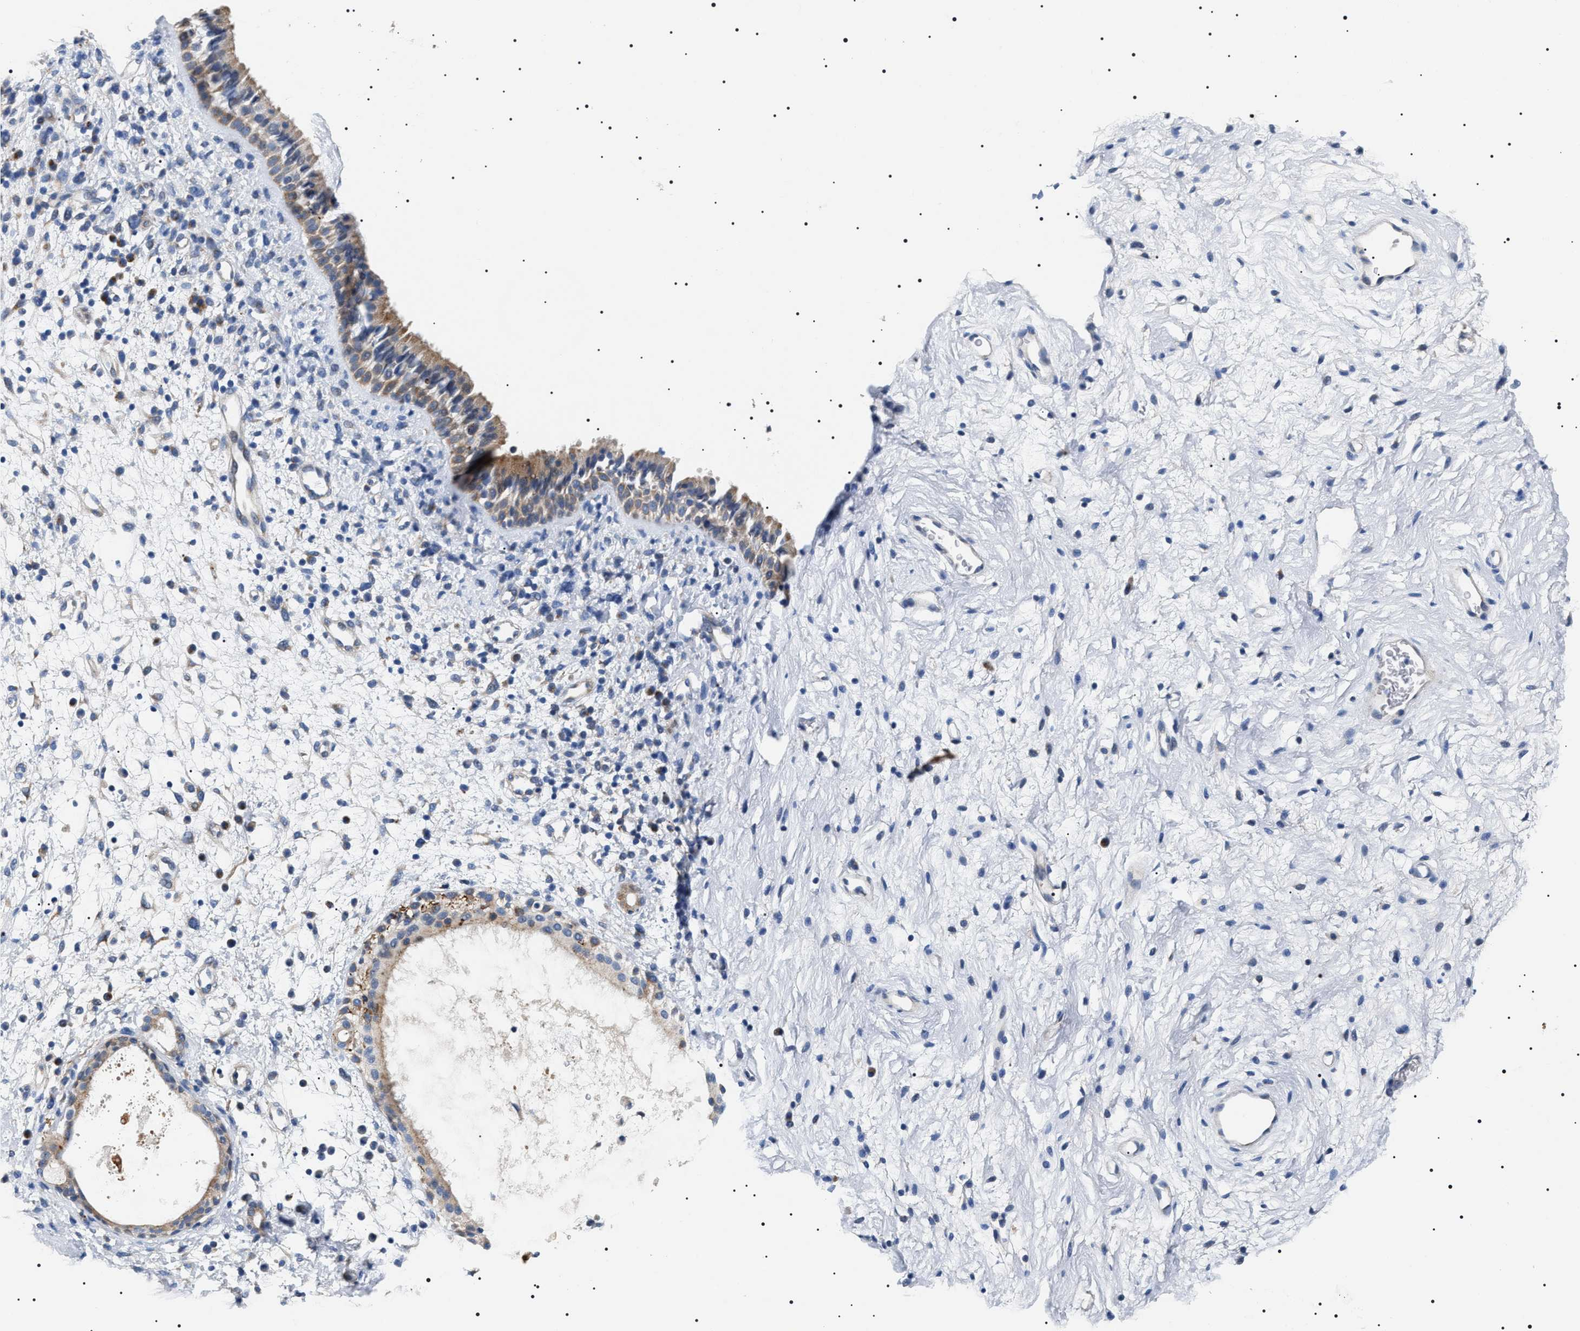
{"staining": {"intensity": "moderate", "quantity": ">75%", "location": "cytoplasmic/membranous"}, "tissue": "nasopharynx", "cell_type": "Respiratory epithelial cells", "image_type": "normal", "snomed": [{"axis": "morphology", "description": "Normal tissue, NOS"}, {"axis": "topography", "description": "Nasopharynx"}], "caption": "Approximately >75% of respiratory epithelial cells in benign human nasopharynx exhibit moderate cytoplasmic/membranous protein positivity as visualized by brown immunohistochemical staining.", "gene": "TMEM222", "patient": {"sex": "male", "age": 22}}